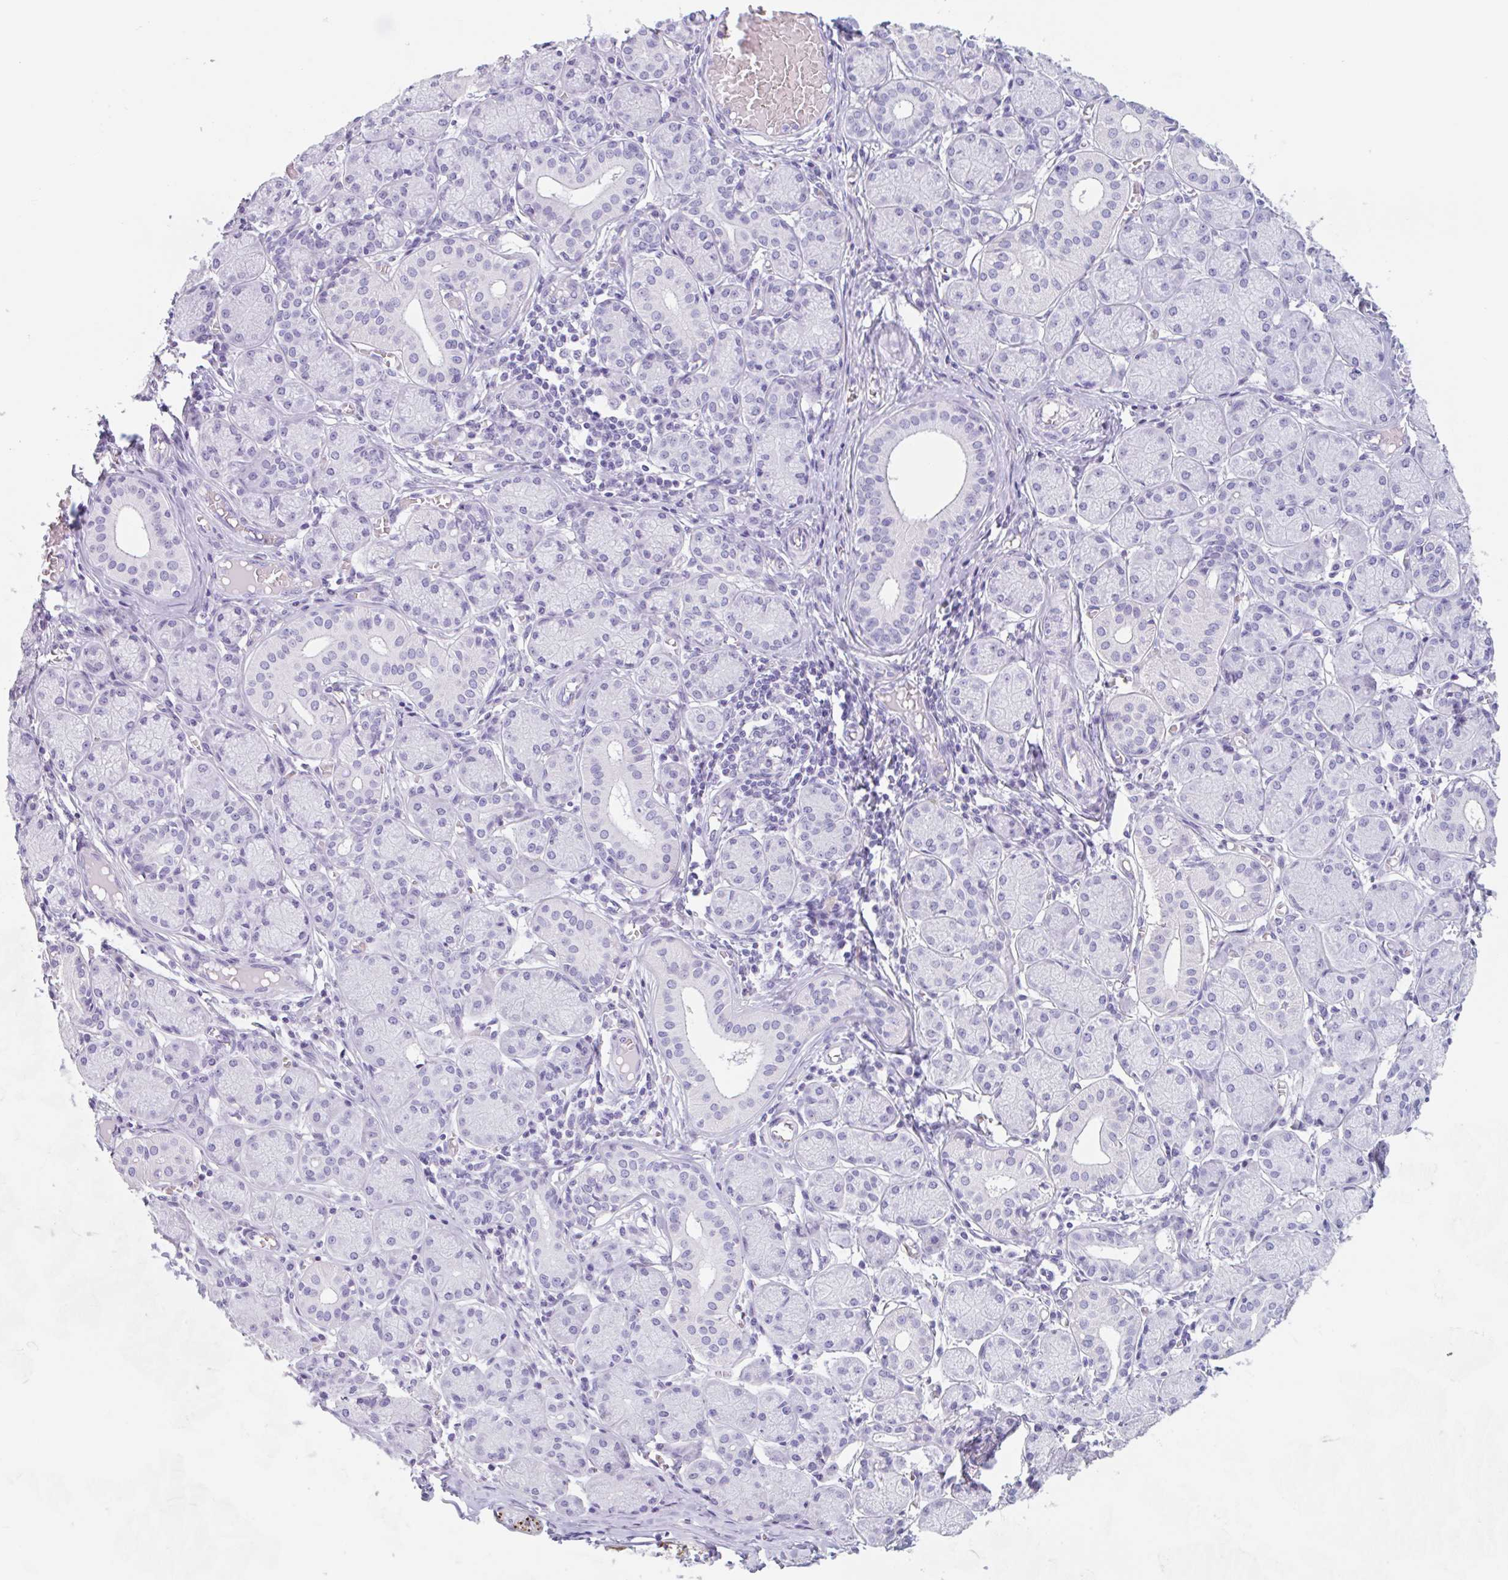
{"staining": {"intensity": "negative", "quantity": "none", "location": "none"}, "tissue": "salivary gland", "cell_type": "Glandular cells", "image_type": "normal", "snomed": [{"axis": "morphology", "description": "Normal tissue, NOS"}, {"axis": "topography", "description": "Salivary gland"}], "caption": "Immunohistochemistry (IHC) photomicrograph of normal human salivary gland stained for a protein (brown), which shows no expression in glandular cells. (Stains: DAB (3,3'-diaminobenzidine) immunohistochemistry with hematoxylin counter stain, Microscopy: brightfield microscopy at high magnification).", "gene": "EMC4", "patient": {"sex": "female", "age": 24}}